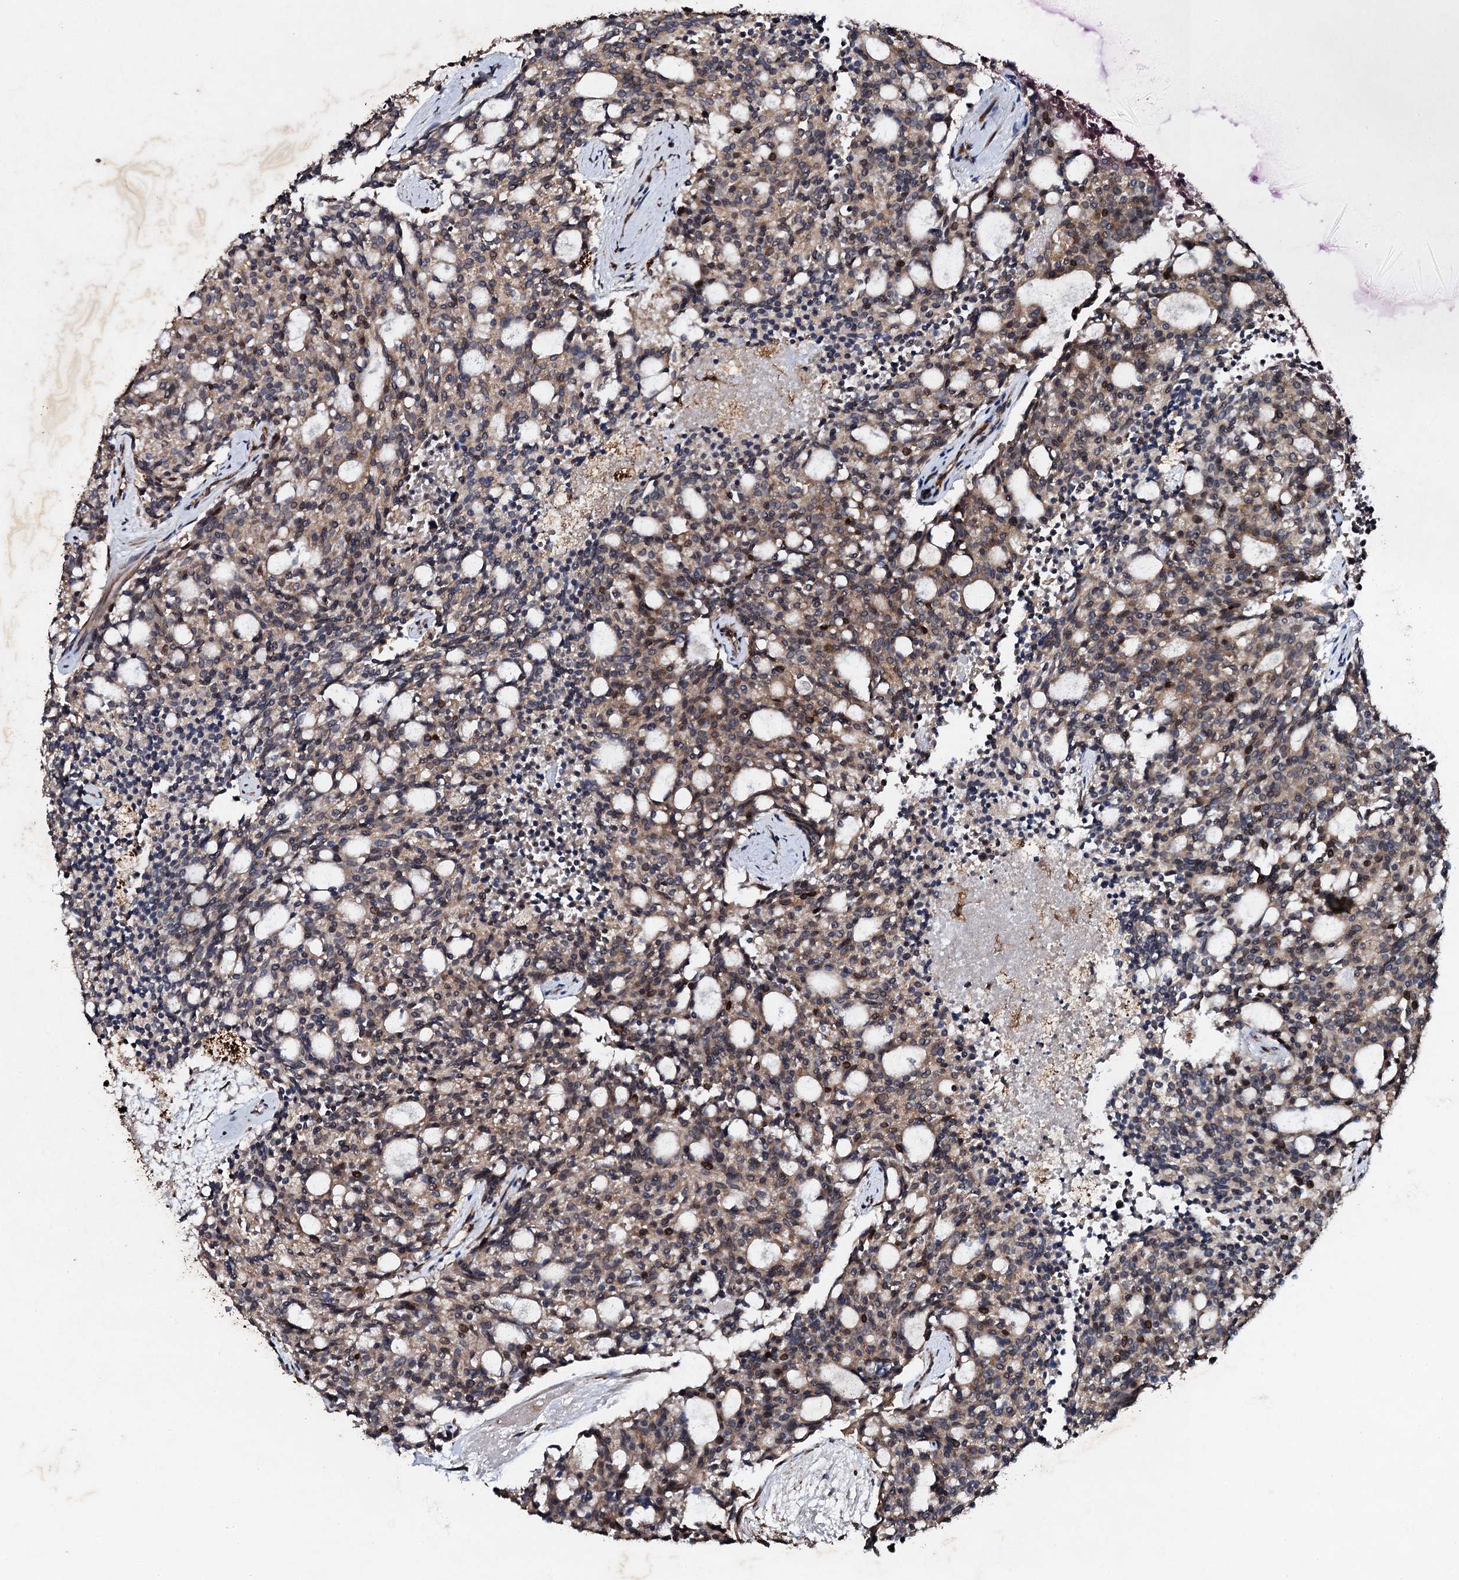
{"staining": {"intensity": "moderate", "quantity": ">75%", "location": "cytoplasmic/membranous"}, "tissue": "carcinoid", "cell_type": "Tumor cells", "image_type": "cancer", "snomed": [{"axis": "morphology", "description": "Carcinoid, malignant, NOS"}, {"axis": "topography", "description": "Pancreas"}], "caption": "Moderate cytoplasmic/membranous staining is appreciated in approximately >75% of tumor cells in malignant carcinoid.", "gene": "ADAMTS10", "patient": {"sex": "female", "age": 54}}